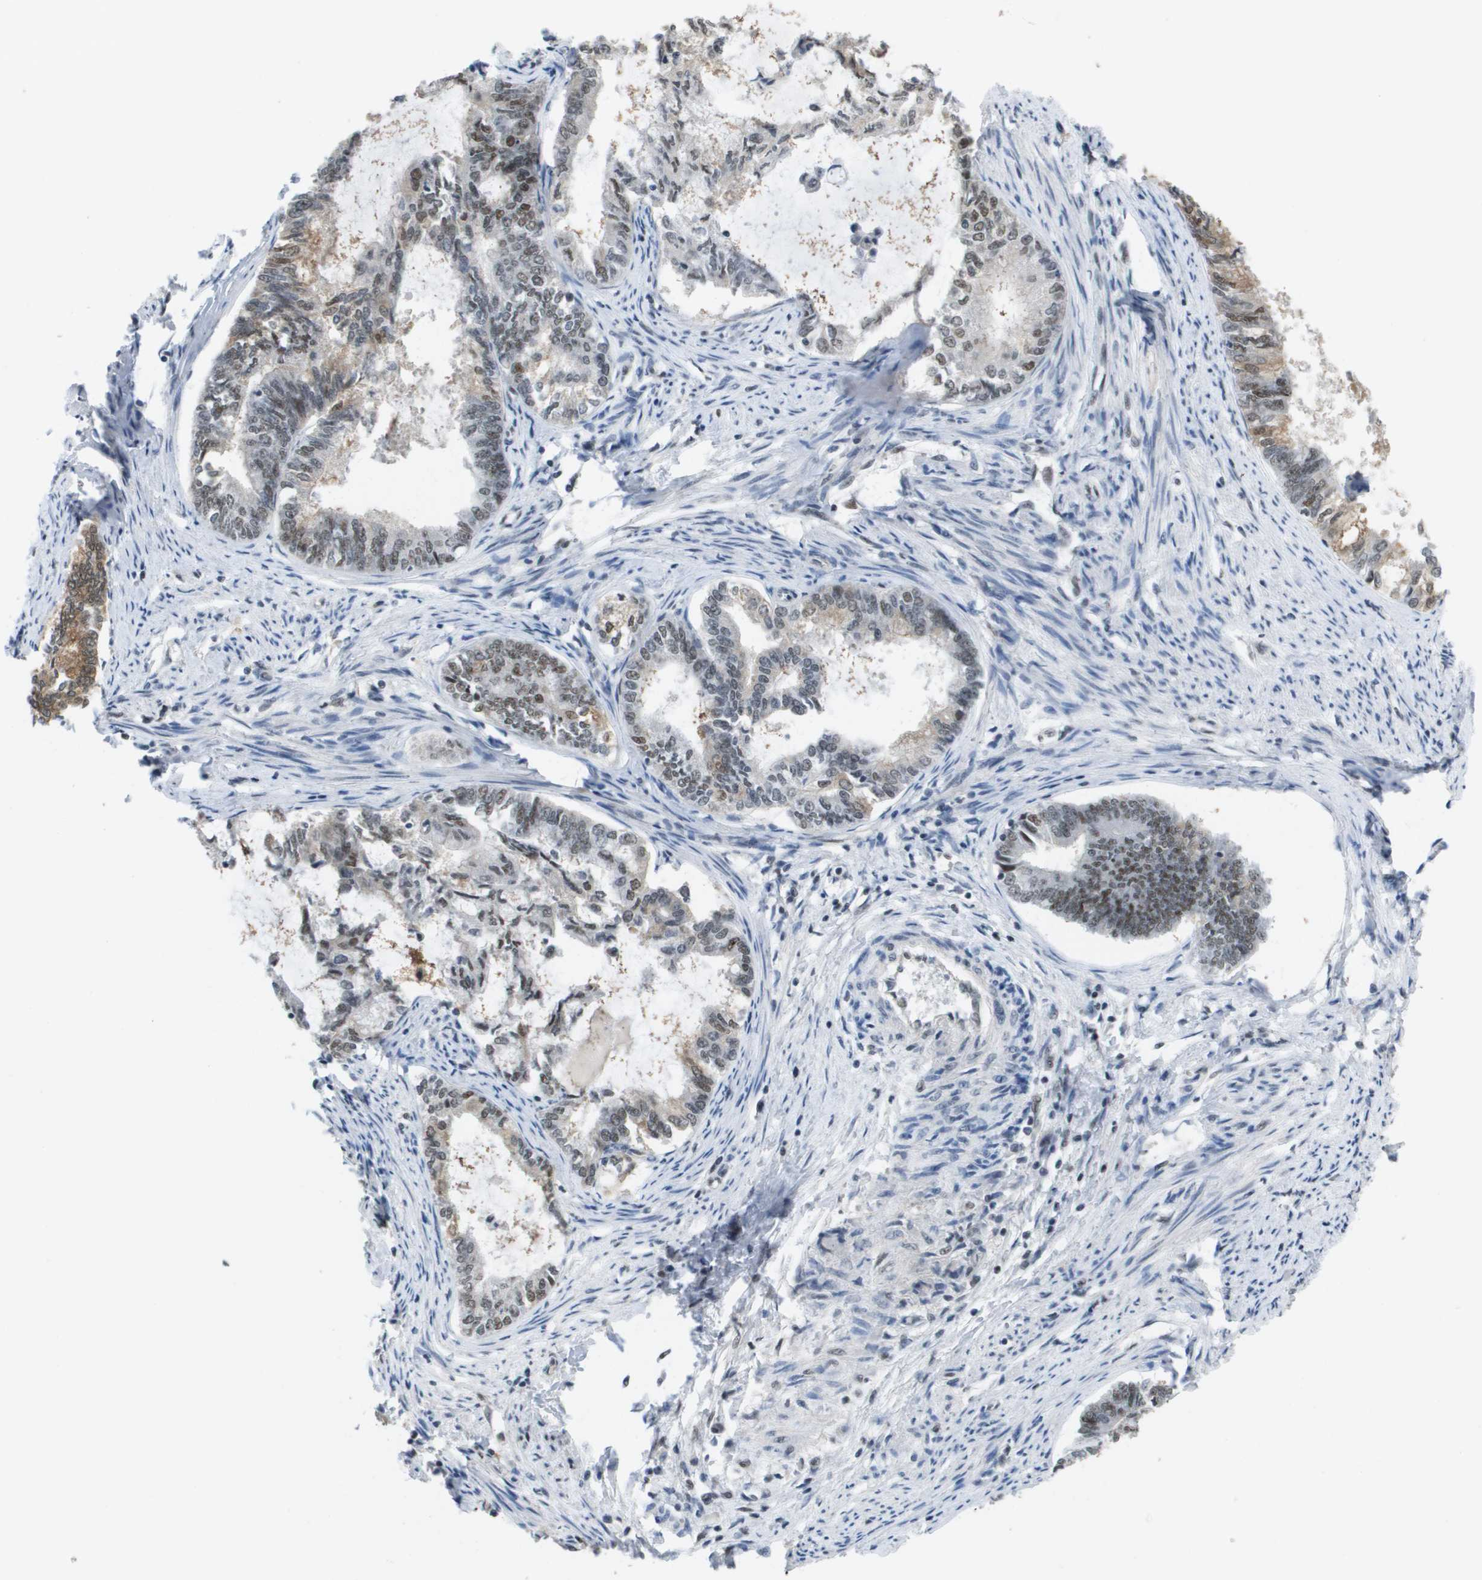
{"staining": {"intensity": "weak", "quantity": "25%-75%", "location": "nuclear"}, "tissue": "endometrial cancer", "cell_type": "Tumor cells", "image_type": "cancer", "snomed": [{"axis": "morphology", "description": "Adenocarcinoma, NOS"}, {"axis": "topography", "description": "Endometrium"}], "caption": "This histopathology image reveals adenocarcinoma (endometrial) stained with immunohistochemistry to label a protein in brown. The nuclear of tumor cells show weak positivity for the protein. Nuclei are counter-stained blue.", "gene": "ISY1", "patient": {"sex": "female", "age": 86}}